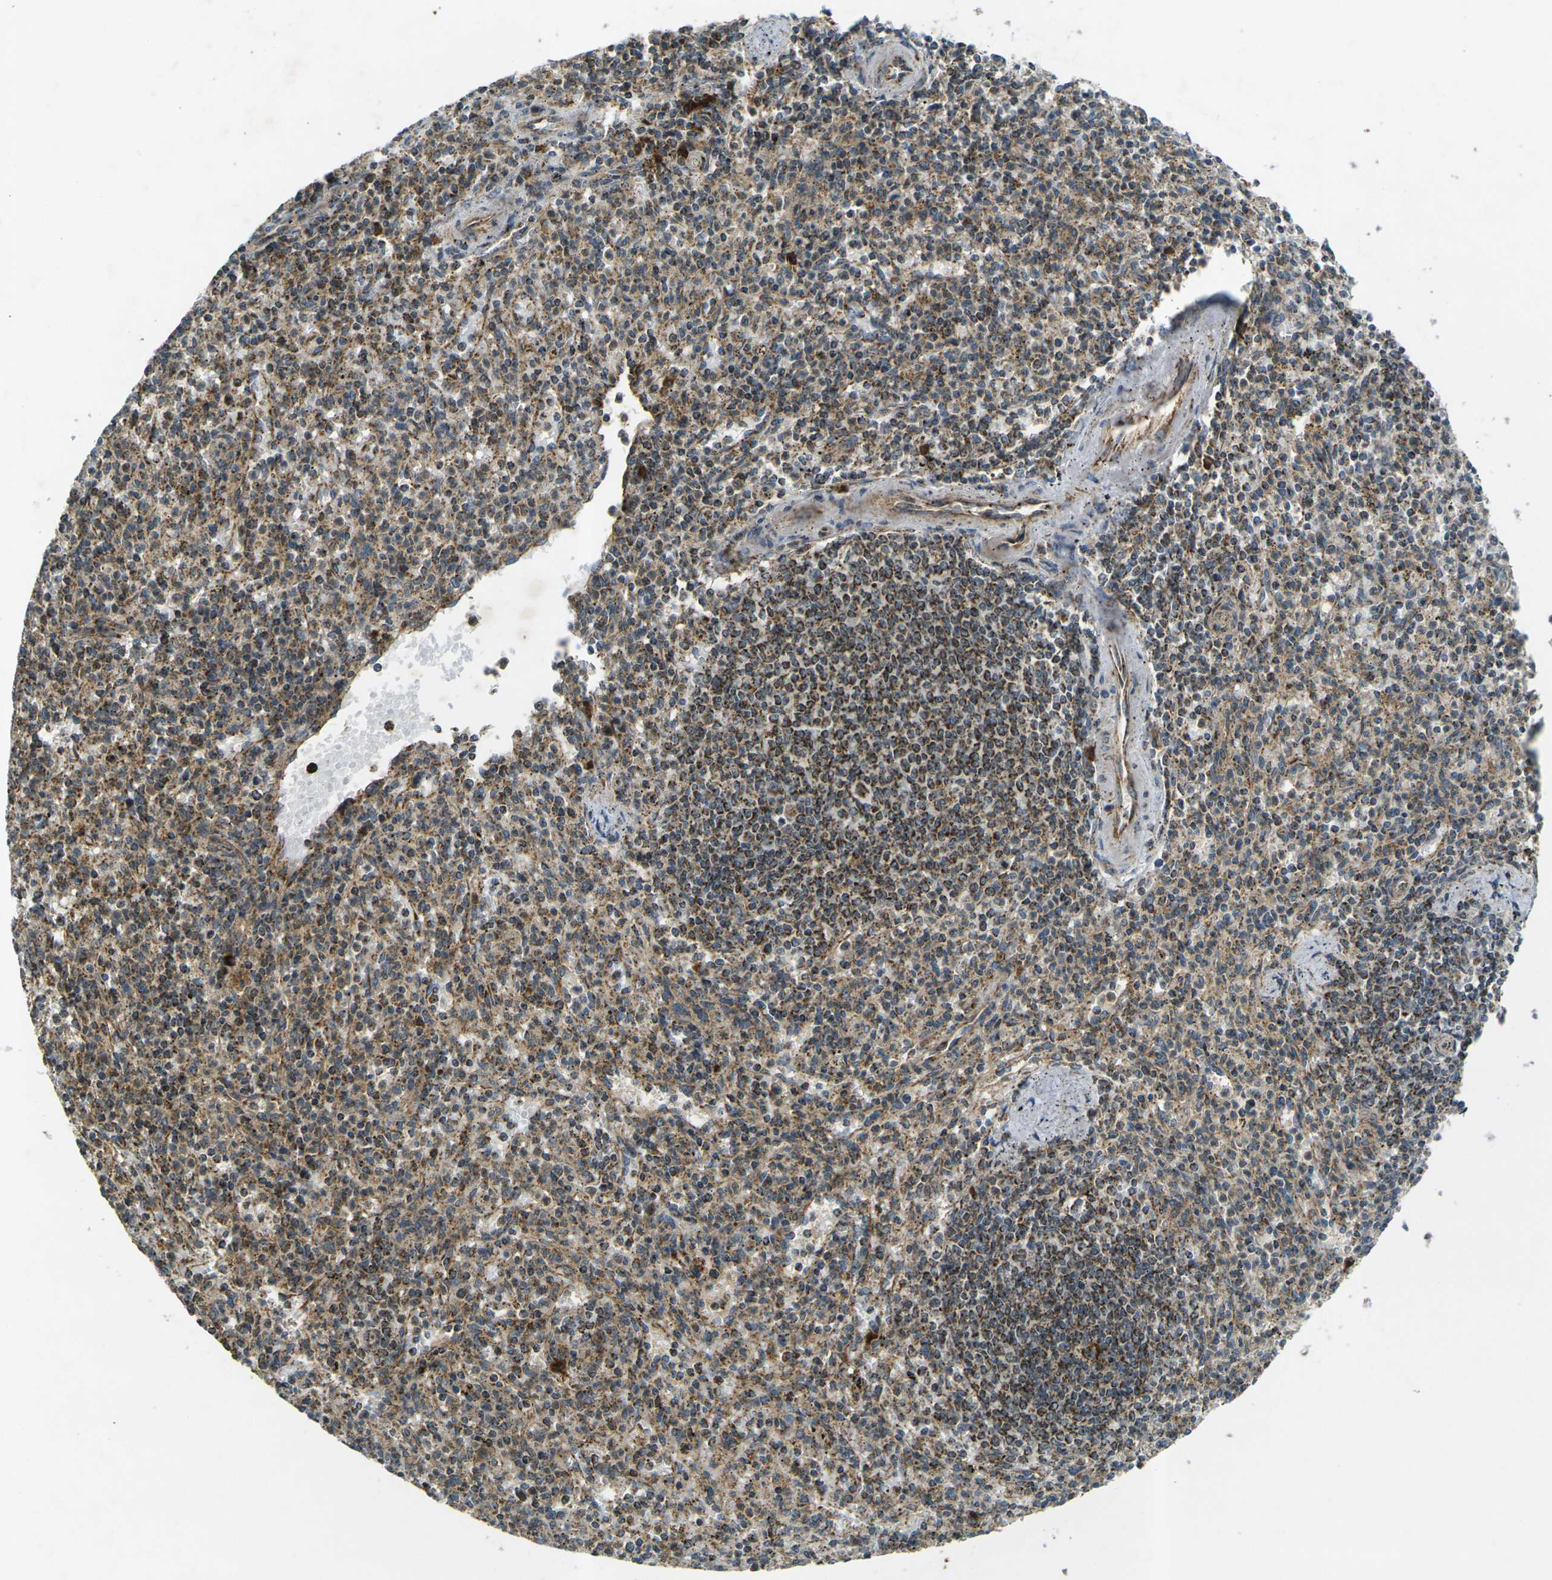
{"staining": {"intensity": "moderate", "quantity": ">75%", "location": "cytoplasmic/membranous"}, "tissue": "spleen", "cell_type": "Cells in red pulp", "image_type": "normal", "snomed": [{"axis": "morphology", "description": "Normal tissue, NOS"}, {"axis": "topography", "description": "Spleen"}], "caption": "The photomicrograph exhibits a brown stain indicating the presence of a protein in the cytoplasmic/membranous of cells in red pulp in spleen.", "gene": "IGF1R", "patient": {"sex": "male", "age": 72}}